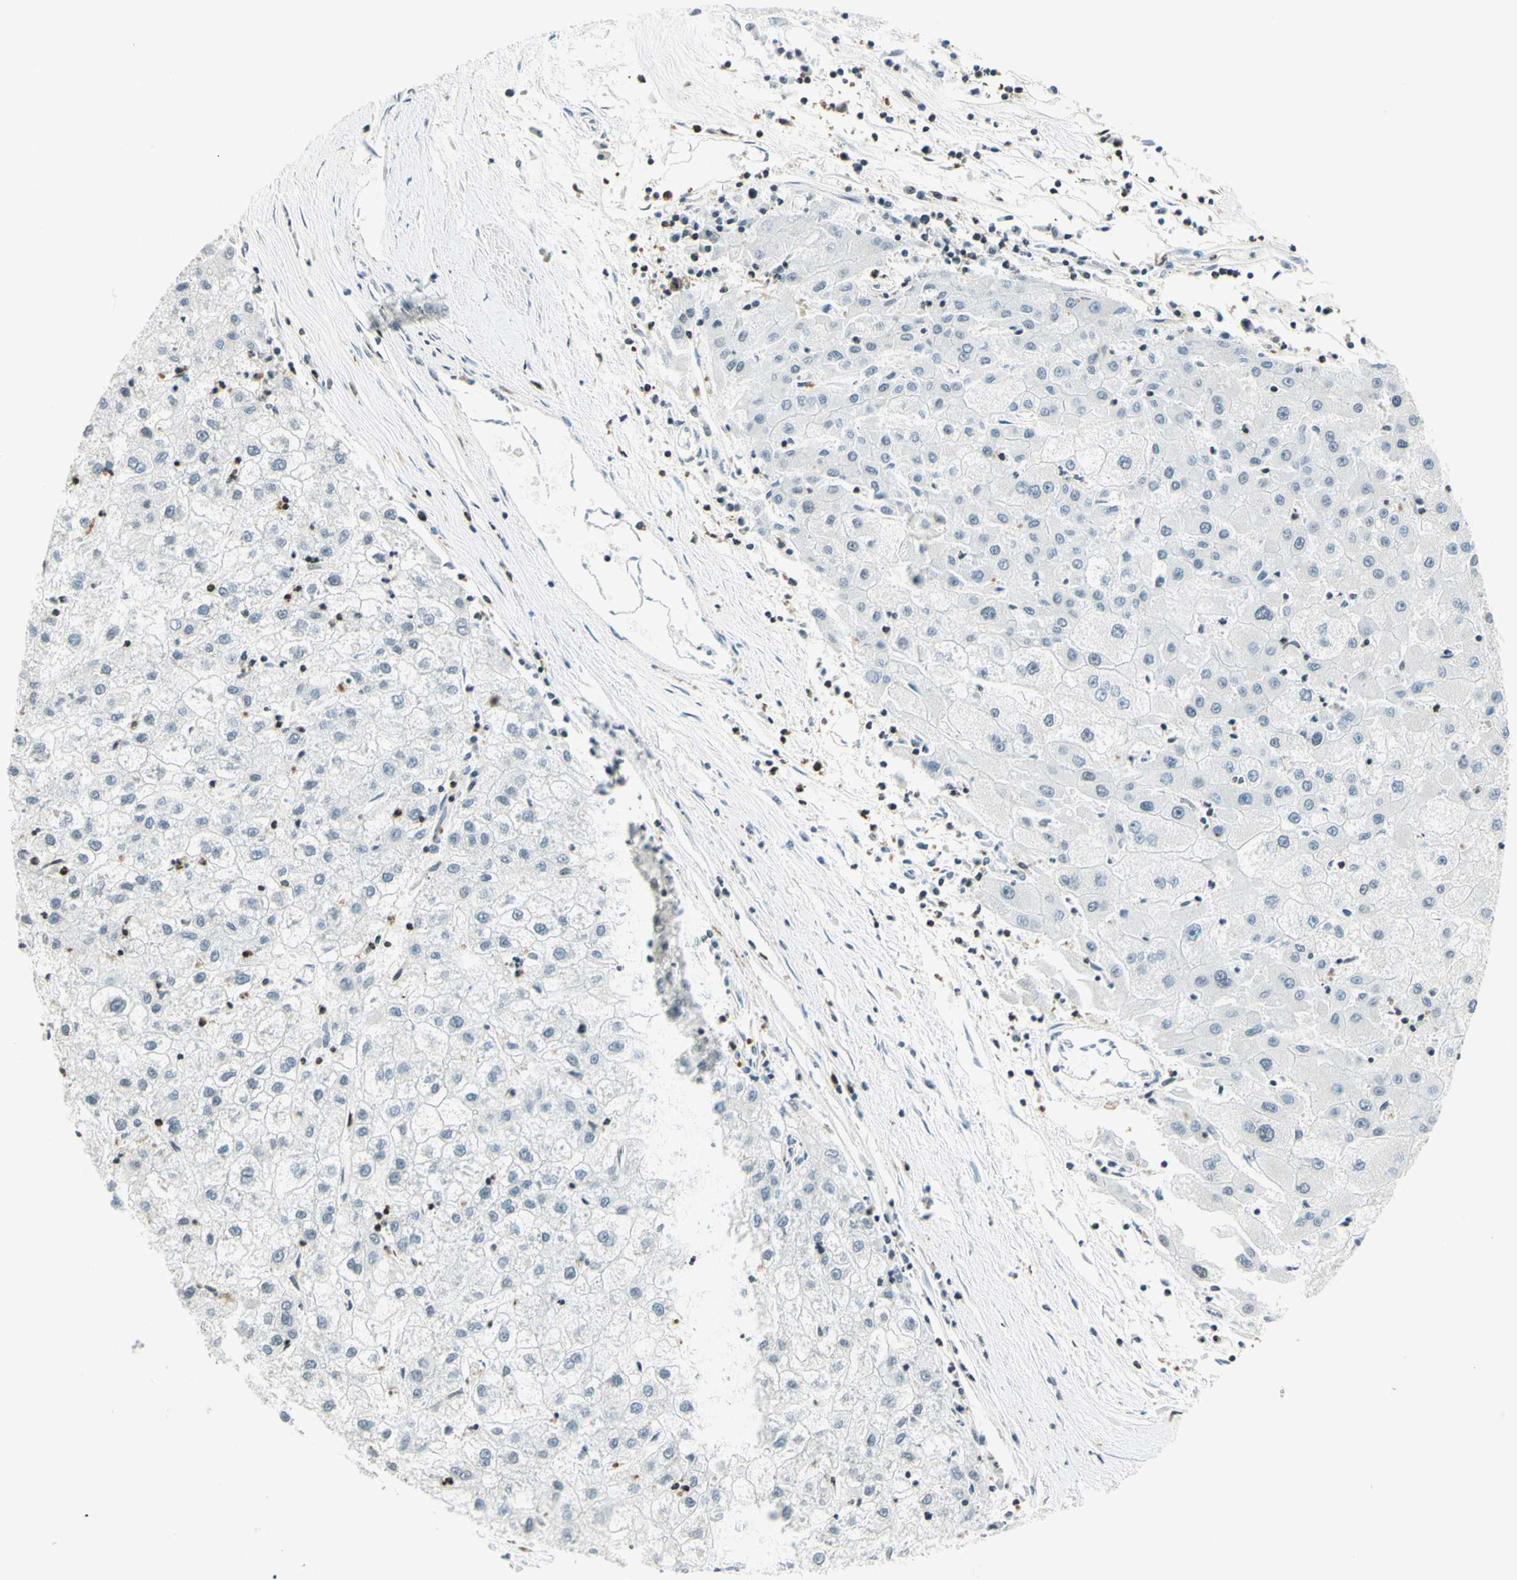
{"staining": {"intensity": "negative", "quantity": "none", "location": "none"}, "tissue": "liver cancer", "cell_type": "Tumor cells", "image_type": "cancer", "snomed": [{"axis": "morphology", "description": "Carcinoma, Hepatocellular, NOS"}, {"axis": "topography", "description": "Liver"}], "caption": "This is a histopathology image of IHC staining of hepatocellular carcinoma (liver), which shows no expression in tumor cells. (Stains: DAB immunohistochemistry (IHC) with hematoxylin counter stain, Microscopy: brightfield microscopy at high magnification).", "gene": "WIPF1", "patient": {"sex": "male", "age": 72}}